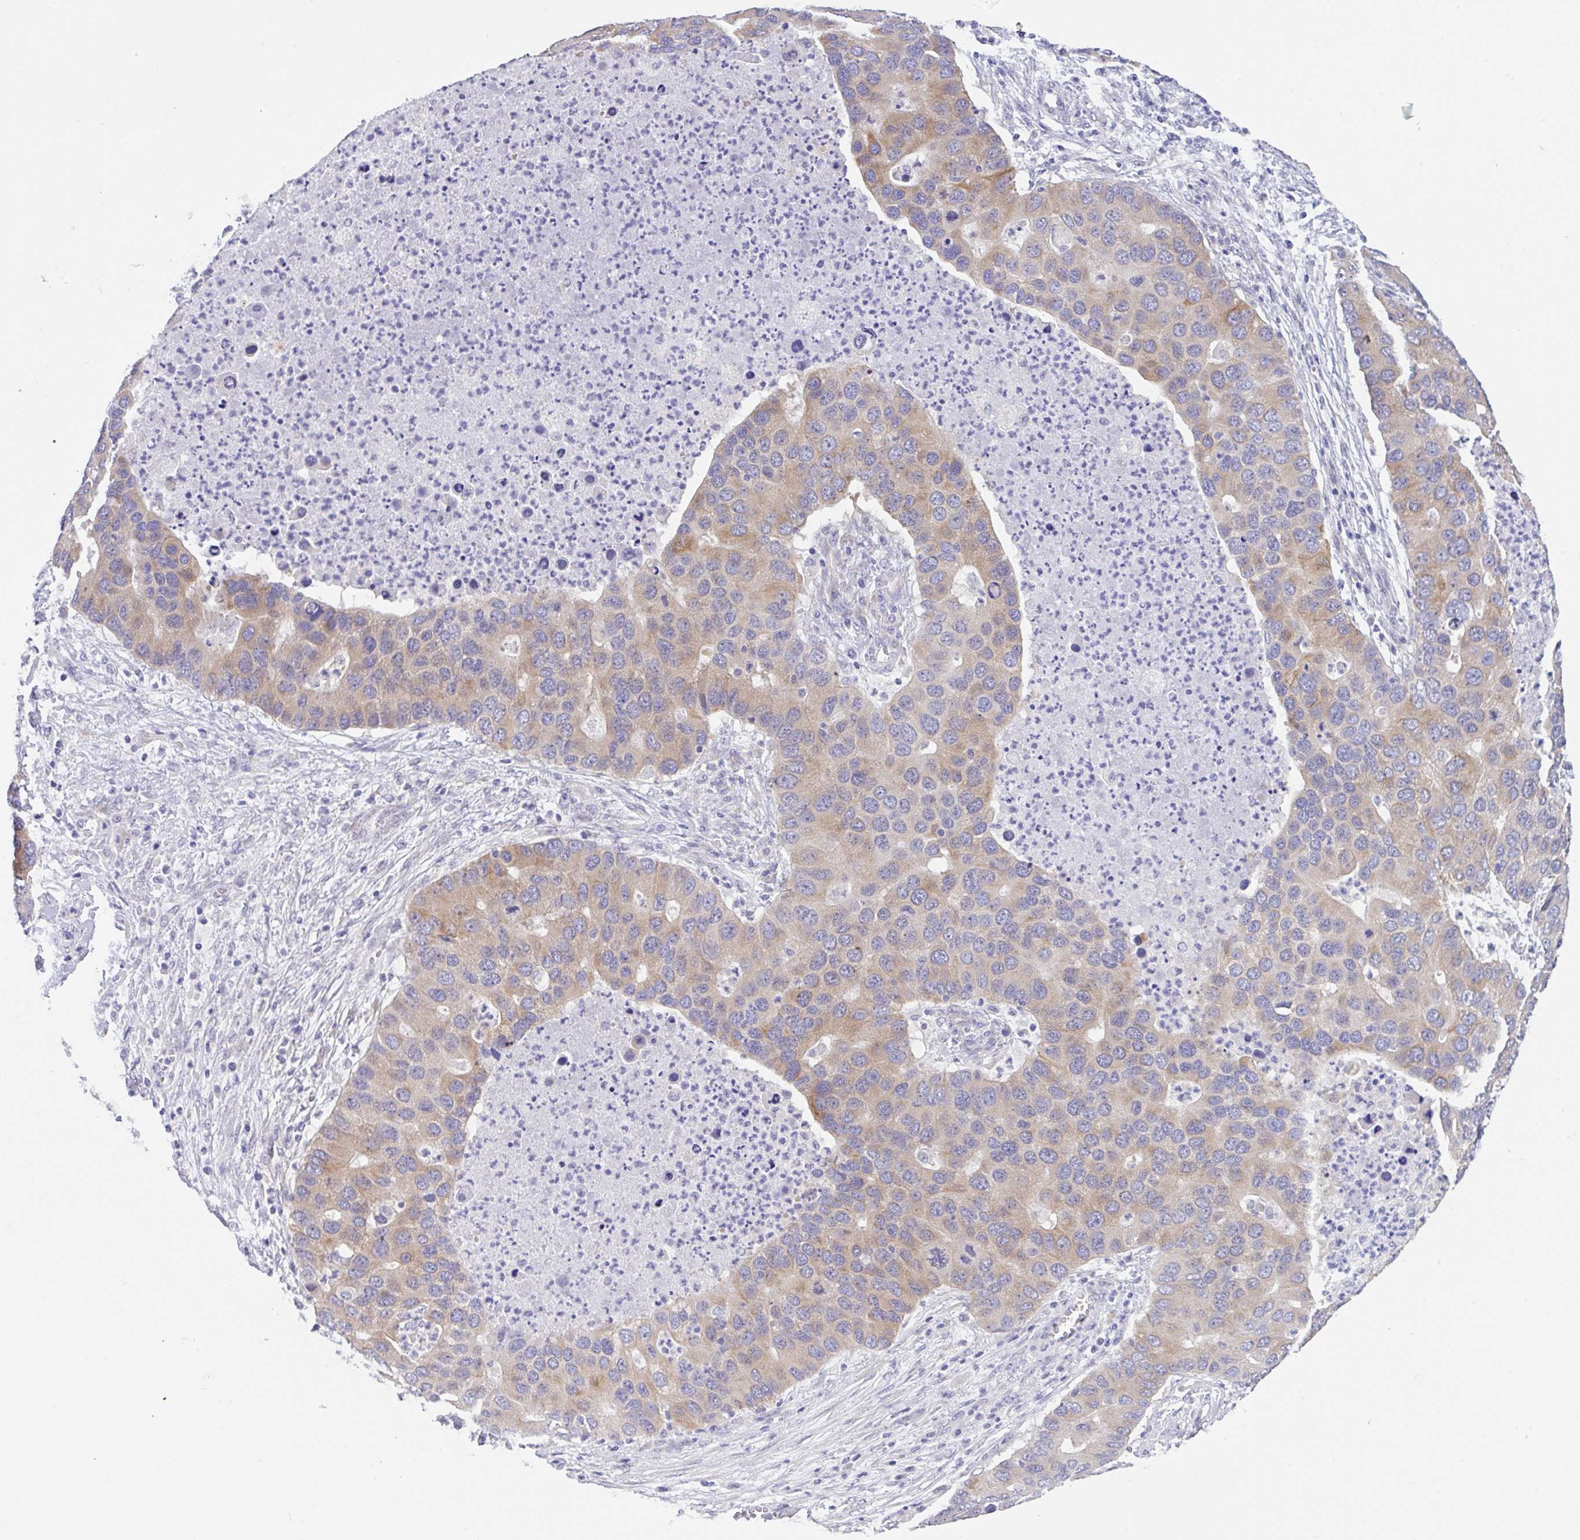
{"staining": {"intensity": "weak", "quantity": "25%-75%", "location": "cytoplasmic/membranous"}, "tissue": "lung cancer", "cell_type": "Tumor cells", "image_type": "cancer", "snomed": [{"axis": "morphology", "description": "Aneuploidy"}, {"axis": "morphology", "description": "Adenocarcinoma, NOS"}, {"axis": "topography", "description": "Lymph node"}, {"axis": "topography", "description": "Lung"}], "caption": "Immunohistochemical staining of lung cancer shows weak cytoplasmic/membranous protein expression in approximately 25%-75% of tumor cells.", "gene": "TRAF4", "patient": {"sex": "female", "age": 74}}